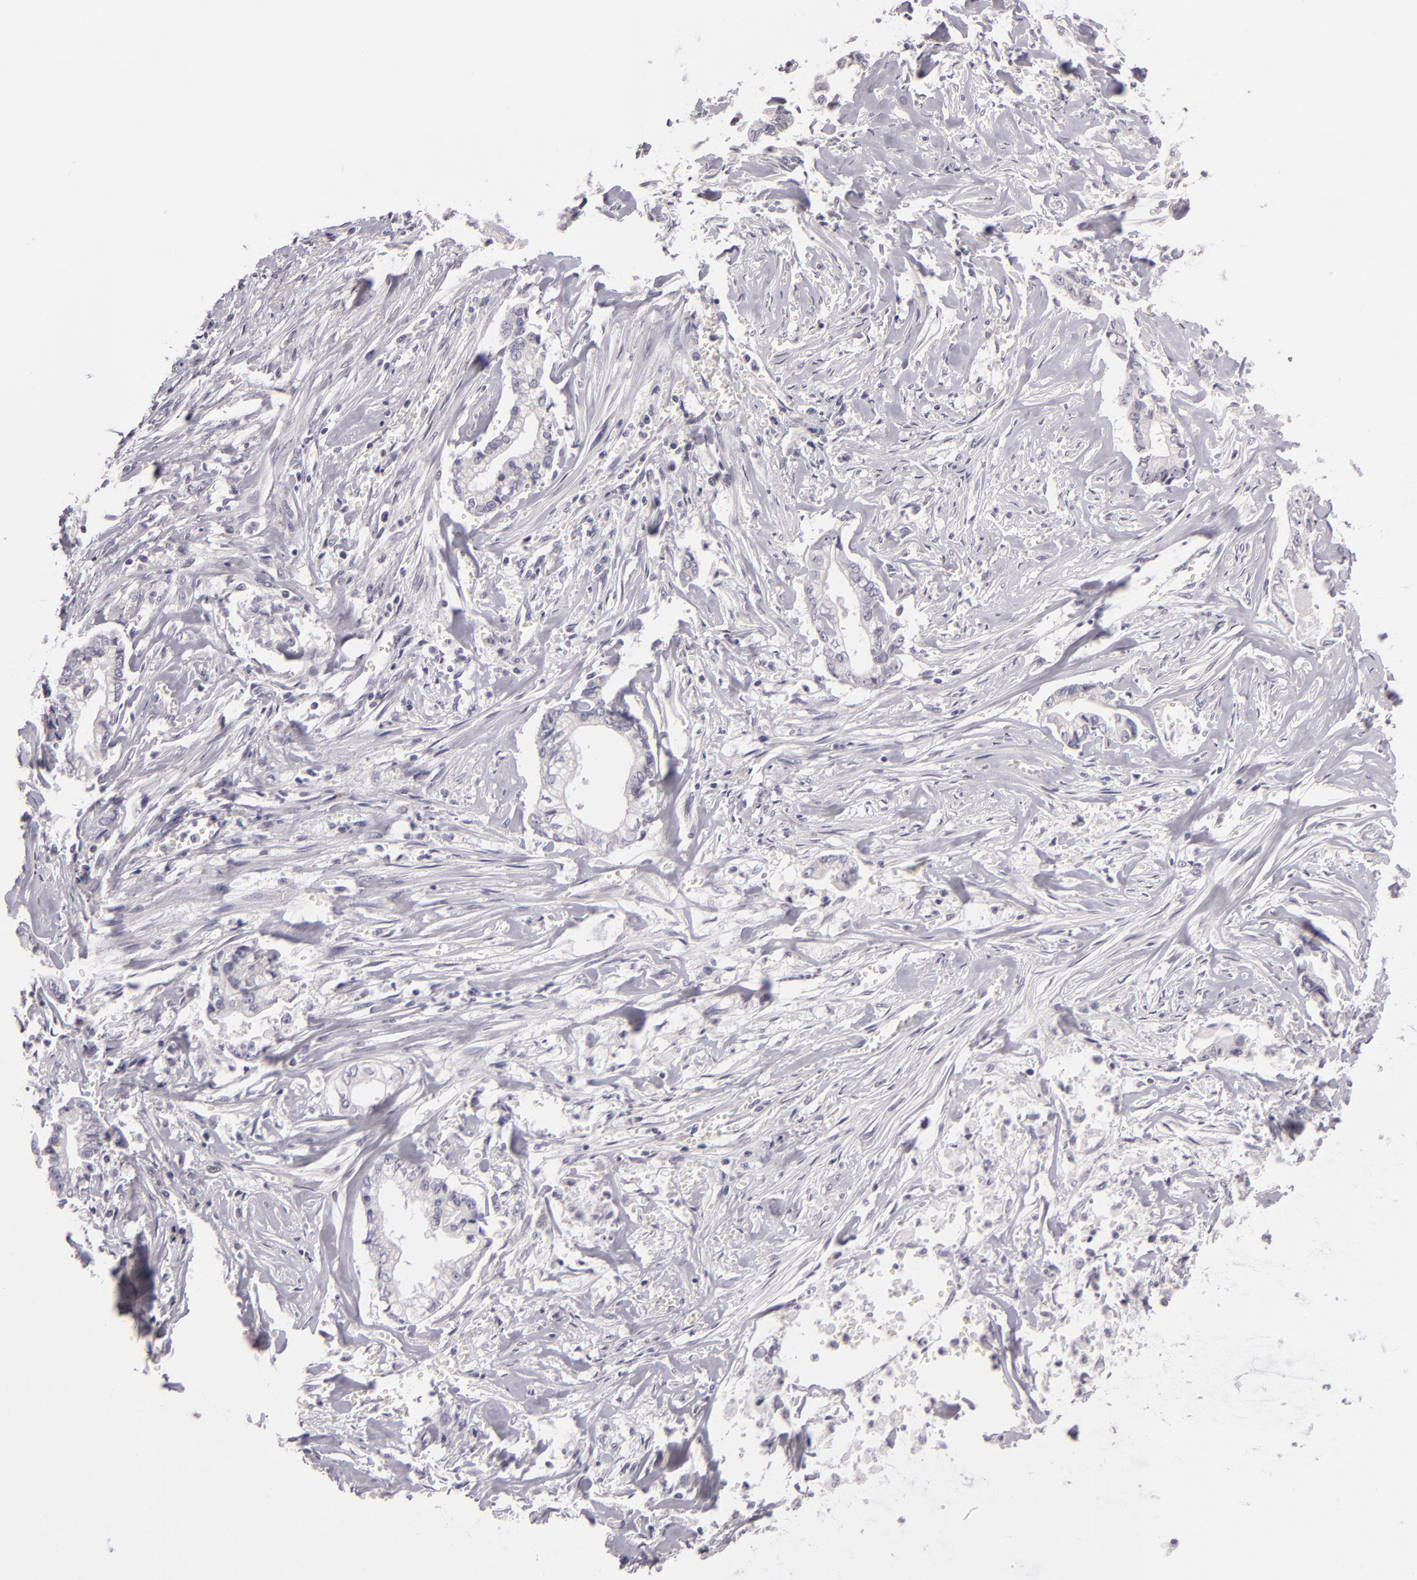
{"staining": {"intensity": "negative", "quantity": "none", "location": "none"}, "tissue": "liver cancer", "cell_type": "Tumor cells", "image_type": "cancer", "snomed": [{"axis": "morphology", "description": "Cholangiocarcinoma"}, {"axis": "topography", "description": "Liver"}], "caption": "Immunohistochemical staining of cholangiocarcinoma (liver) exhibits no significant expression in tumor cells.", "gene": "EGFL6", "patient": {"sex": "male", "age": 57}}